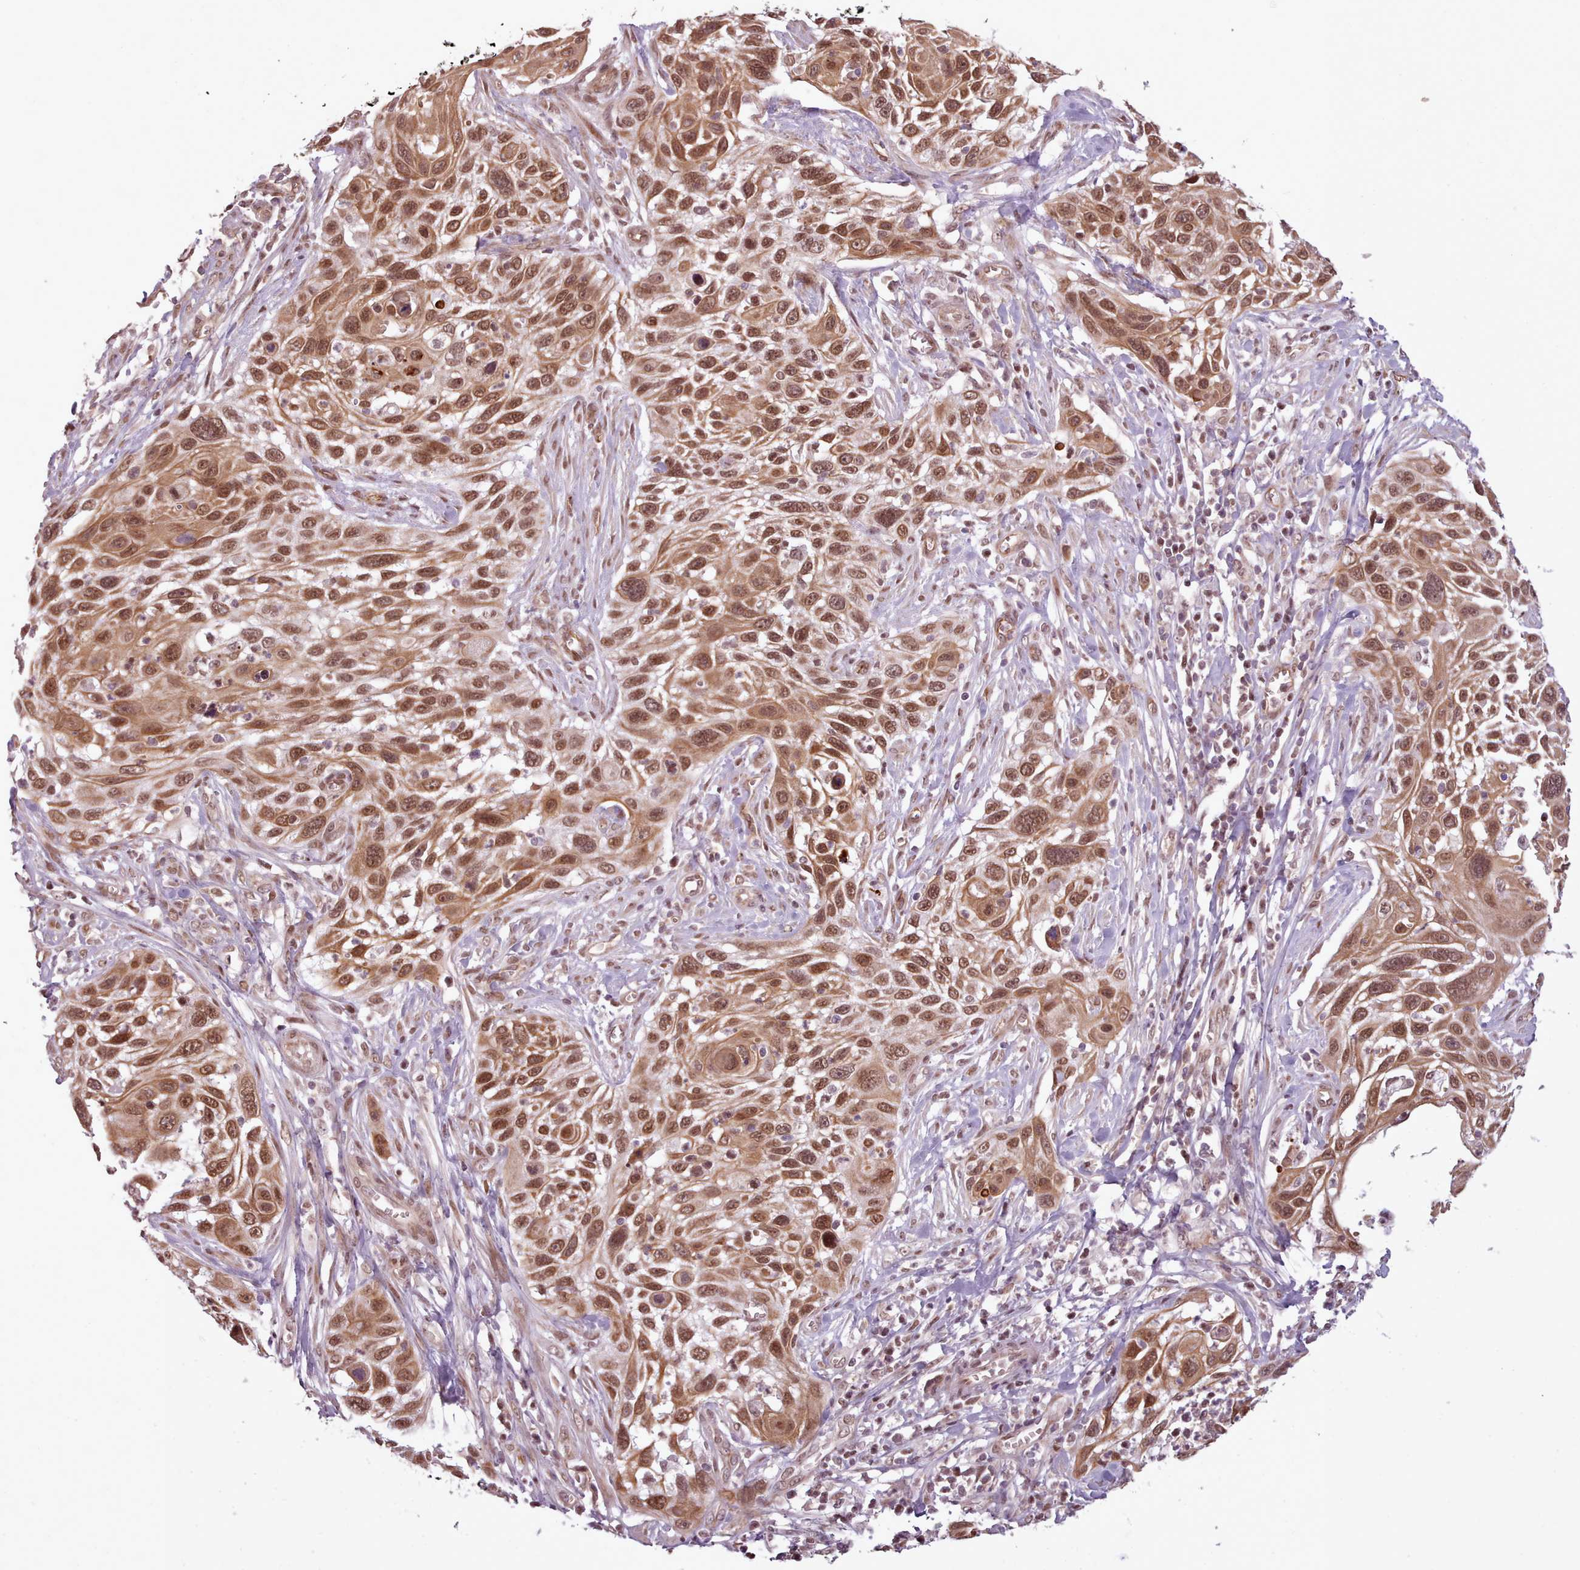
{"staining": {"intensity": "moderate", "quantity": ">75%", "location": "cytoplasmic/membranous,nuclear"}, "tissue": "cervical cancer", "cell_type": "Tumor cells", "image_type": "cancer", "snomed": [{"axis": "morphology", "description": "Squamous cell carcinoma, NOS"}, {"axis": "topography", "description": "Cervix"}], "caption": "An IHC histopathology image of neoplastic tissue is shown. Protein staining in brown shows moderate cytoplasmic/membranous and nuclear positivity in cervical squamous cell carcinoma within tumor cells. (Stains: DAB (3,3'-diaminobenzidine) in brown, nuclei in blue, Microscopy: brightfield microscopy at high magnification).", "gene": "ZMYM4", "patient": {"sex": "female", "age": 70}}